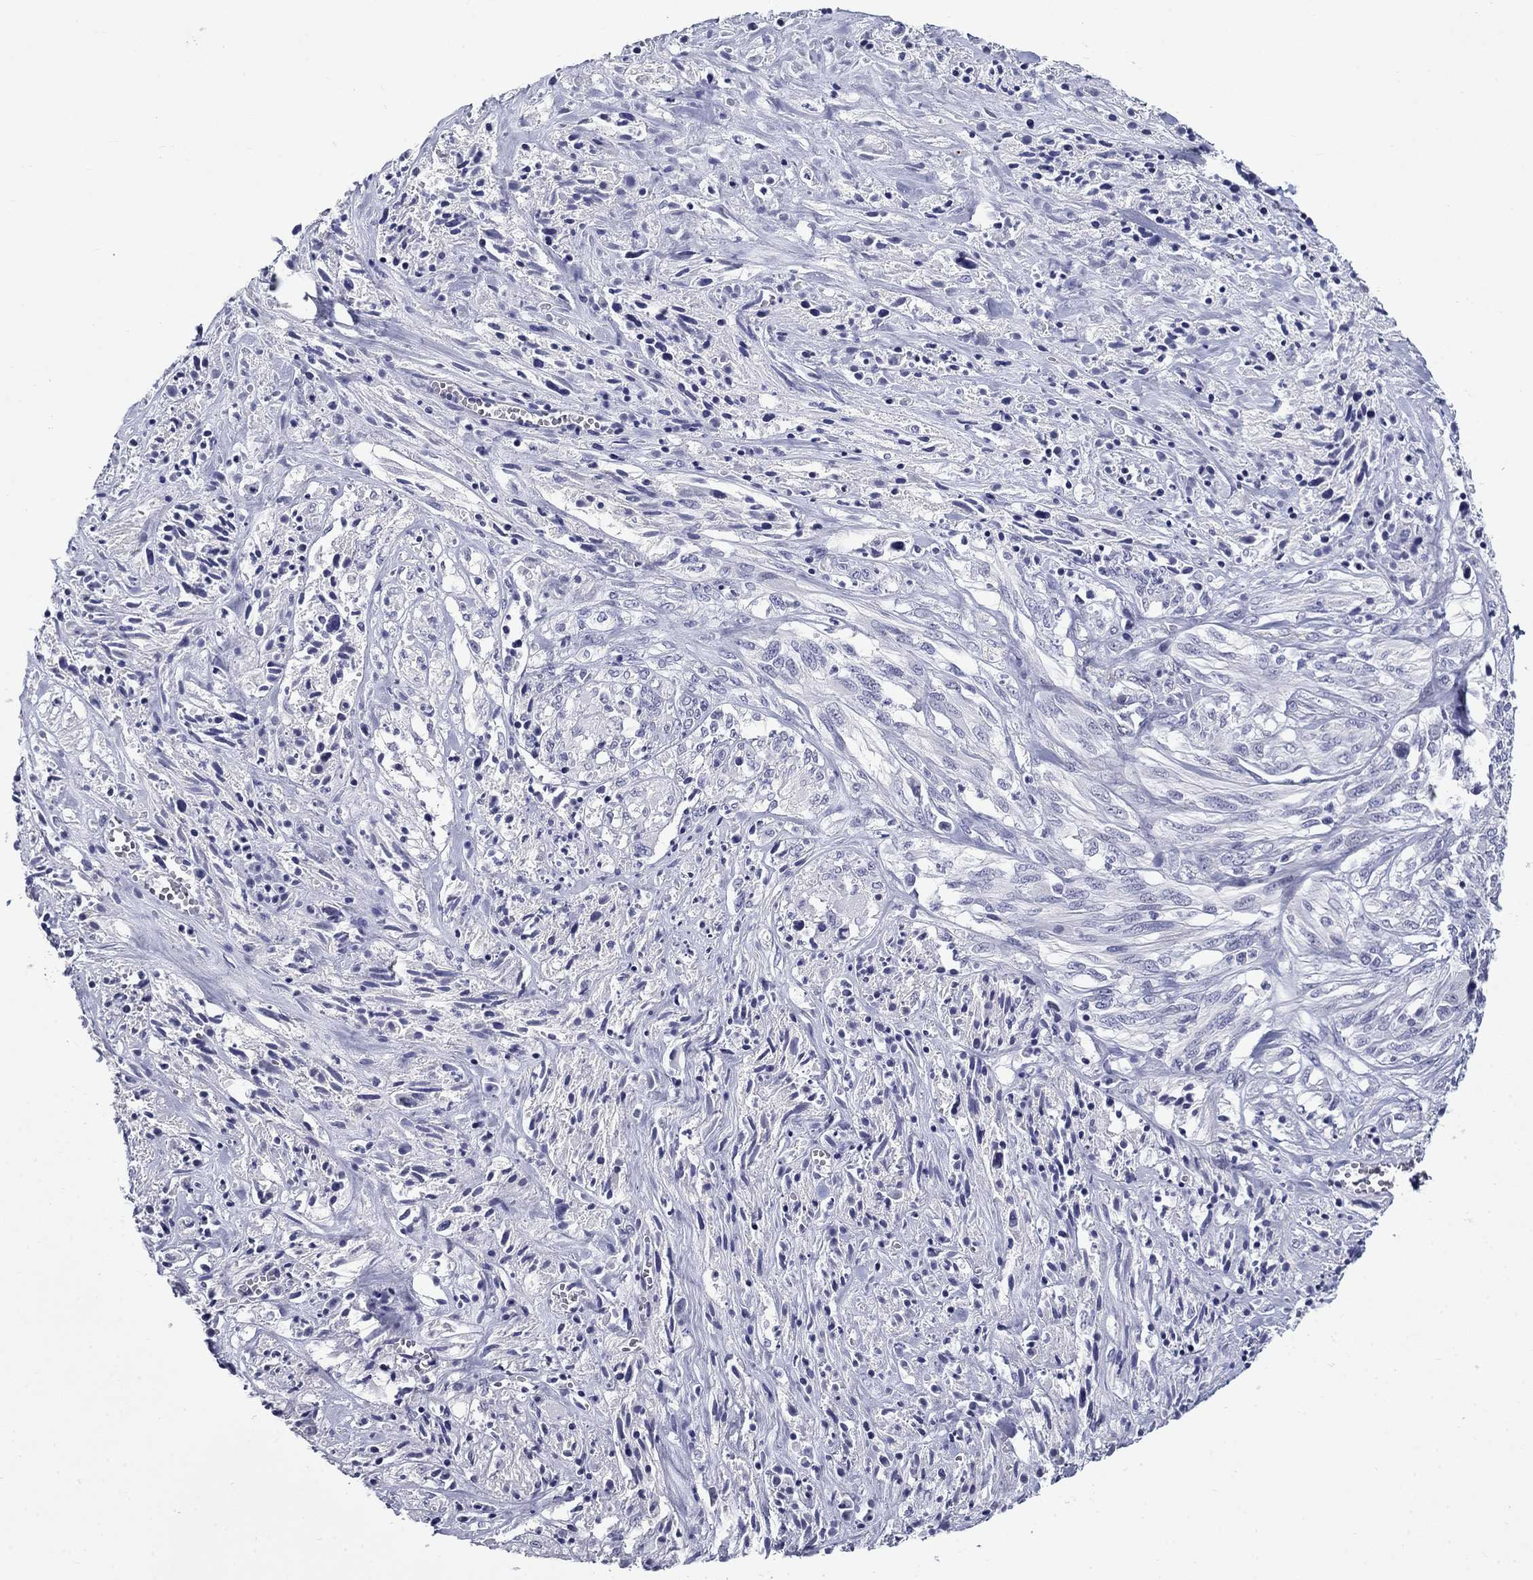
{"staining": {"intensity": "negative", "quantity": "none", "location": "none"}, "tissue": "melanoma", "cell_type": "Tumor cells", "image_type": "cancer", "snomed": [{"axis": "morphology", "description": "Malignant melanoma, NOS"}, {"axis": "topography", "description": "Skin"}], "caption": "High magnification brightfield microscopy of melanoma stained with DAB (3,3'-diaminobenzidine) (brown) and counterstained with hematoxylin (blue): tumor cells show no significant staining. (Immunohistochemistry (ihc), brightfield microscopy, high magnification).", "gene": "C4orf19", "patient": {"sex": "female", "age": 91}}